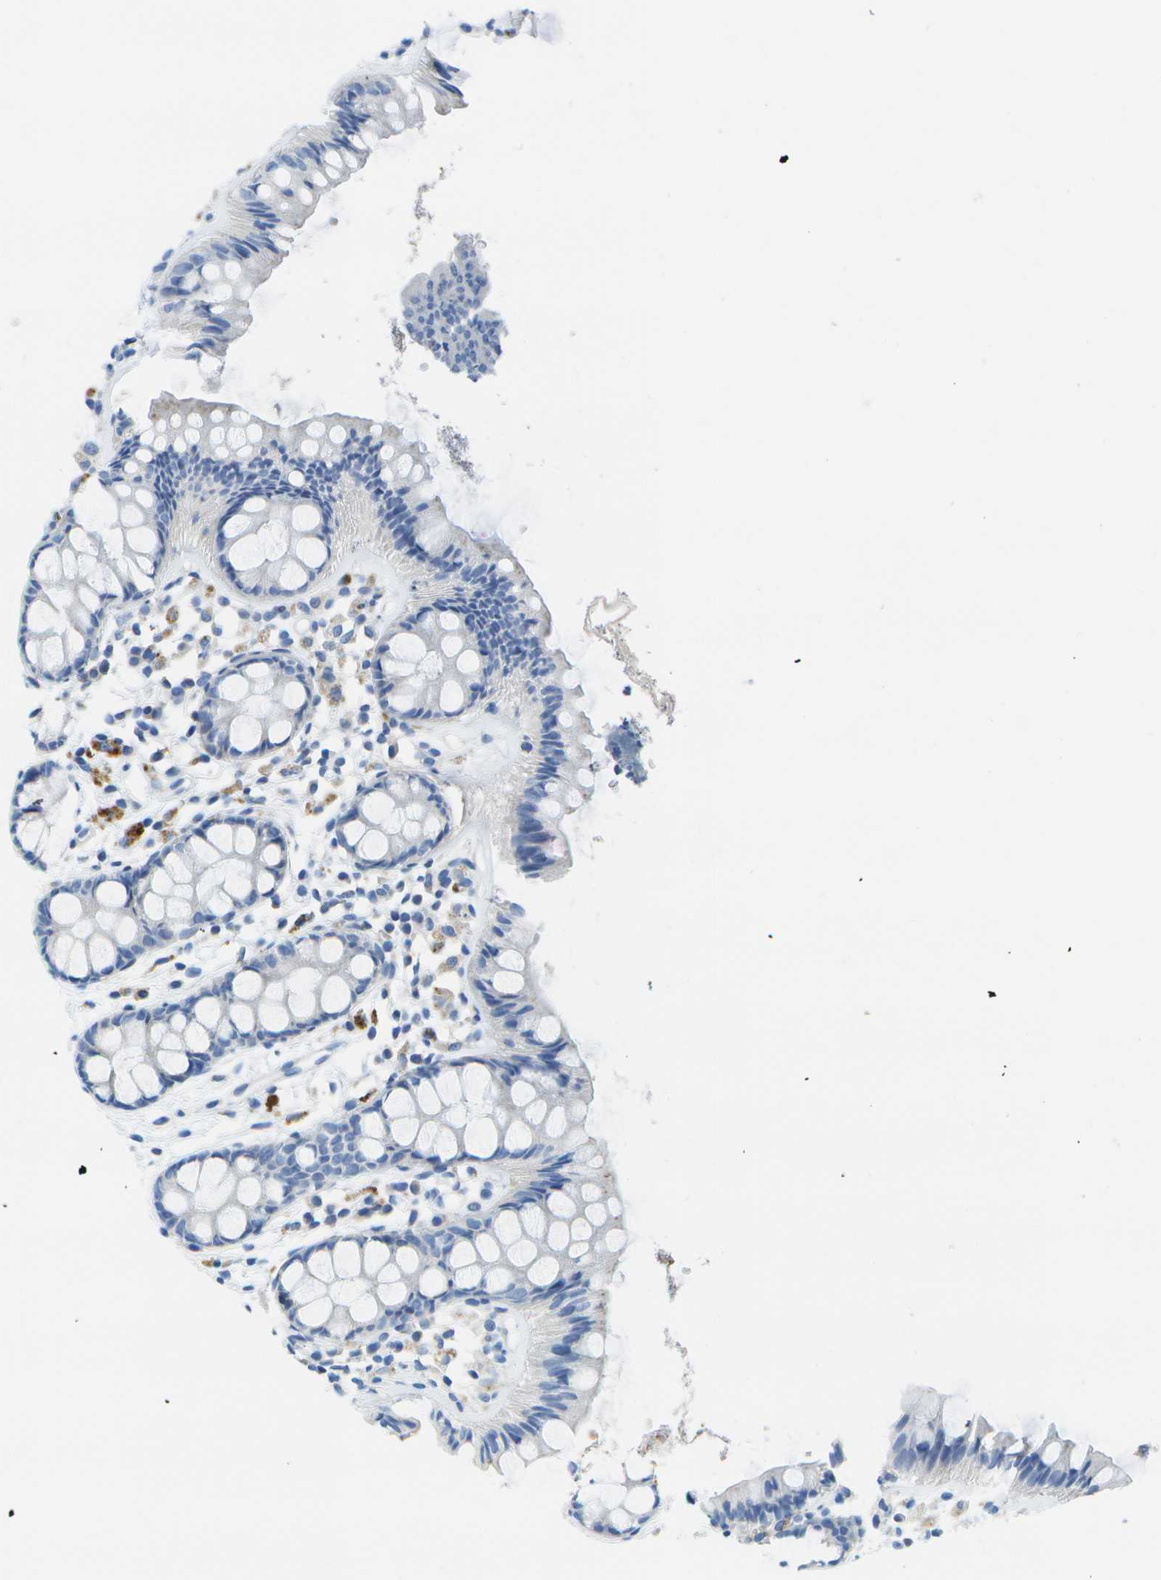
{"staining": {"intensity": "negative", "quantity": "none", "location": "none"}, "tissue": "rectum", "cell_type": "Glandular cells", "image_type": "normal", "snomed": [{"axis": "morphology", "description": "Normal tissue, NOS"}, {"axis": "topography", "description": "Rectum"}], "caption": "DAB (3,3'-diaminobenzidine) immunohistochemical staining of unremarkable rectum shows no significant expression in glandular cells. (DAB immunohistochemistry (IHC), high magnification).", "gene": "MS4A1", "patient": {"sex": "female", "age": 66}}